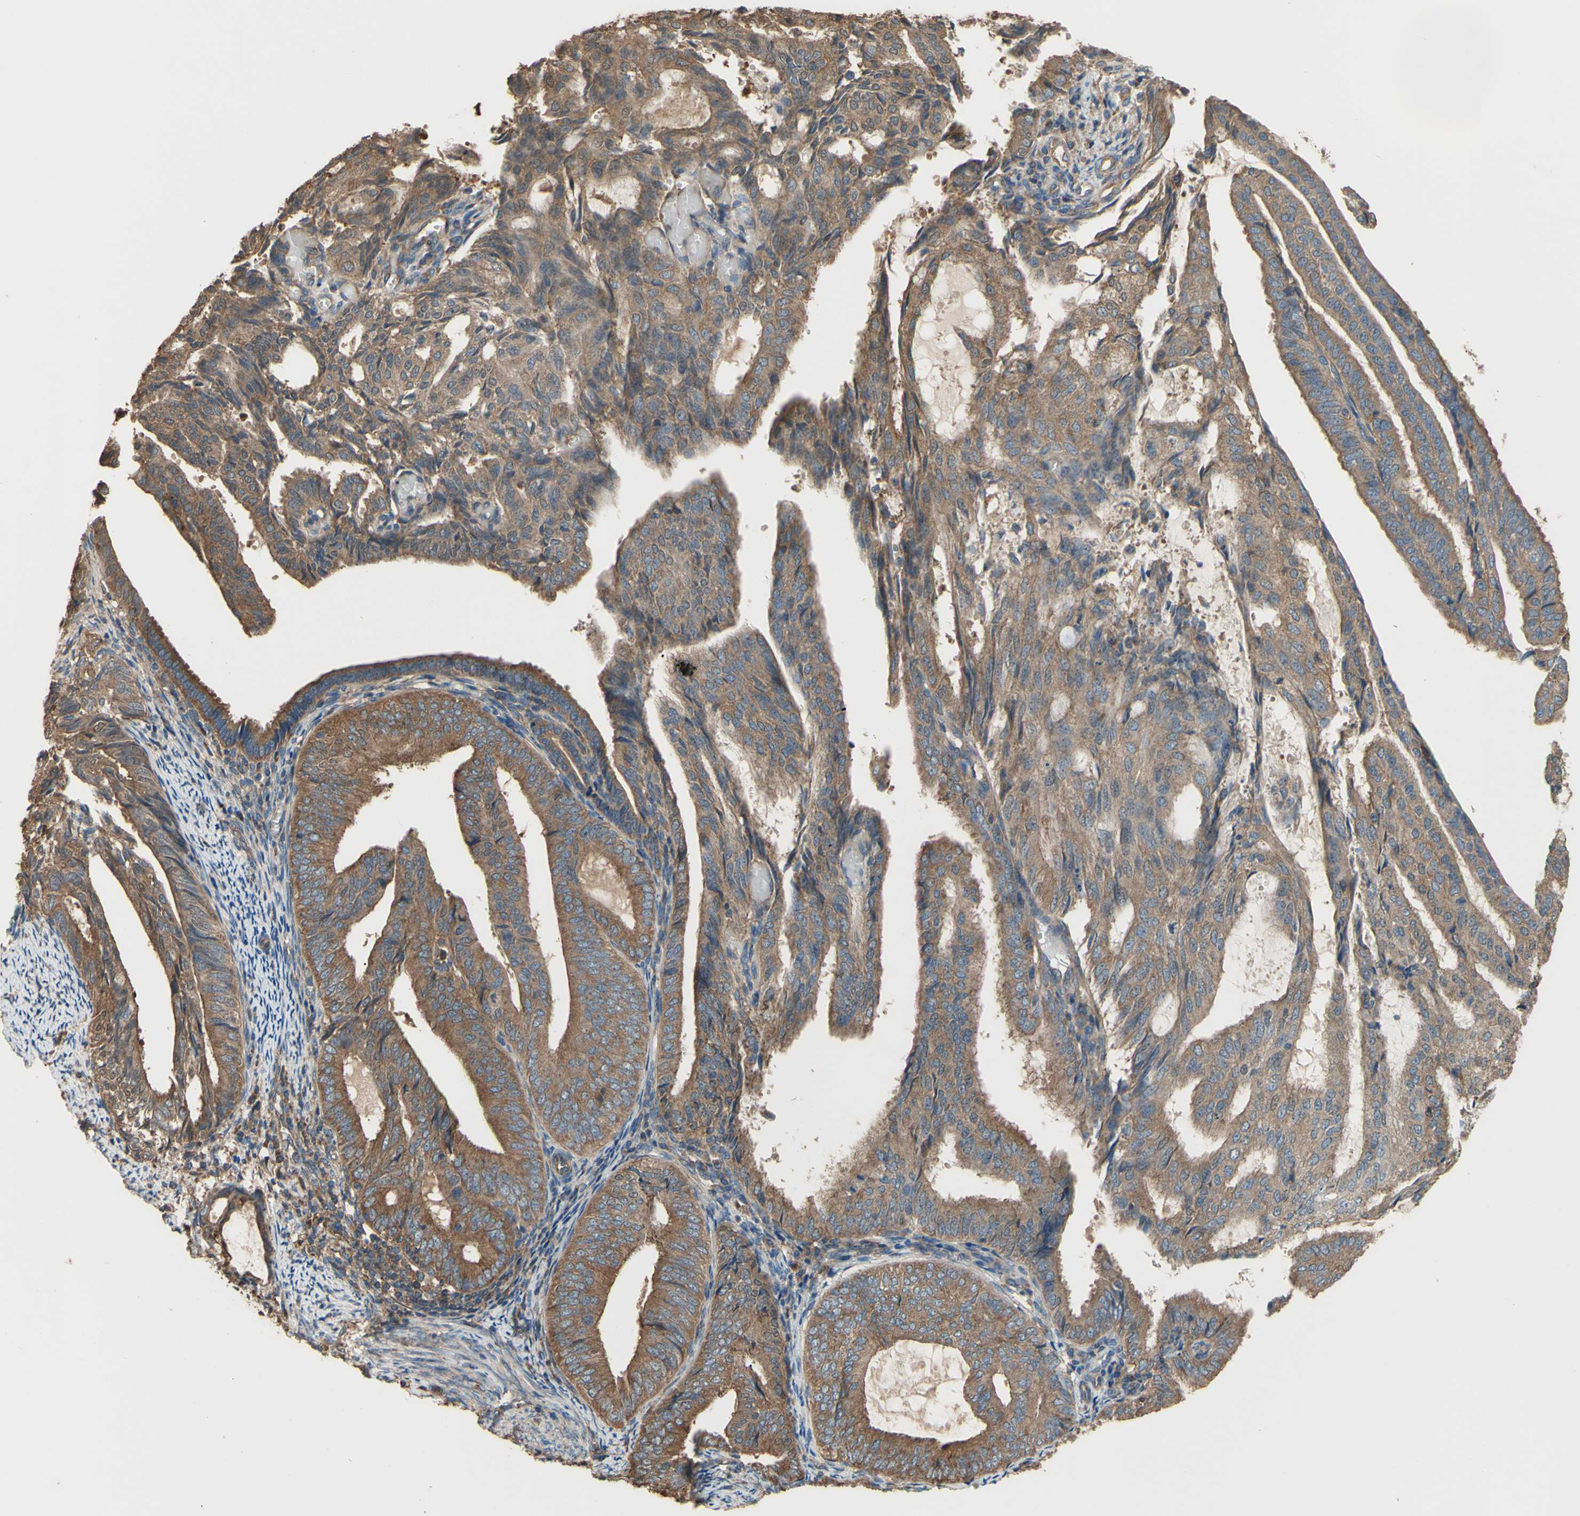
{"staining": {"intensity": "strong", "quantity": ">75%", "location": "cytoplasmic/membranous"}, "tissue": "endometrial cancer", "cell_type": "Tumor cells", "image_type": "cancer", "snomed": [{"axis": "morphology", "description": "Adenocarcinoma, NOS"}, {"axis": "topography", "description": "Endometrium"}], "caption": "Endometrial cancer stained for a protein (brown) displays strong cytoplasmic/membranous positive expression in about >75% of tumor cells.", "gene": "CTTN", "patient": {"sex": "female", "age": 58}}